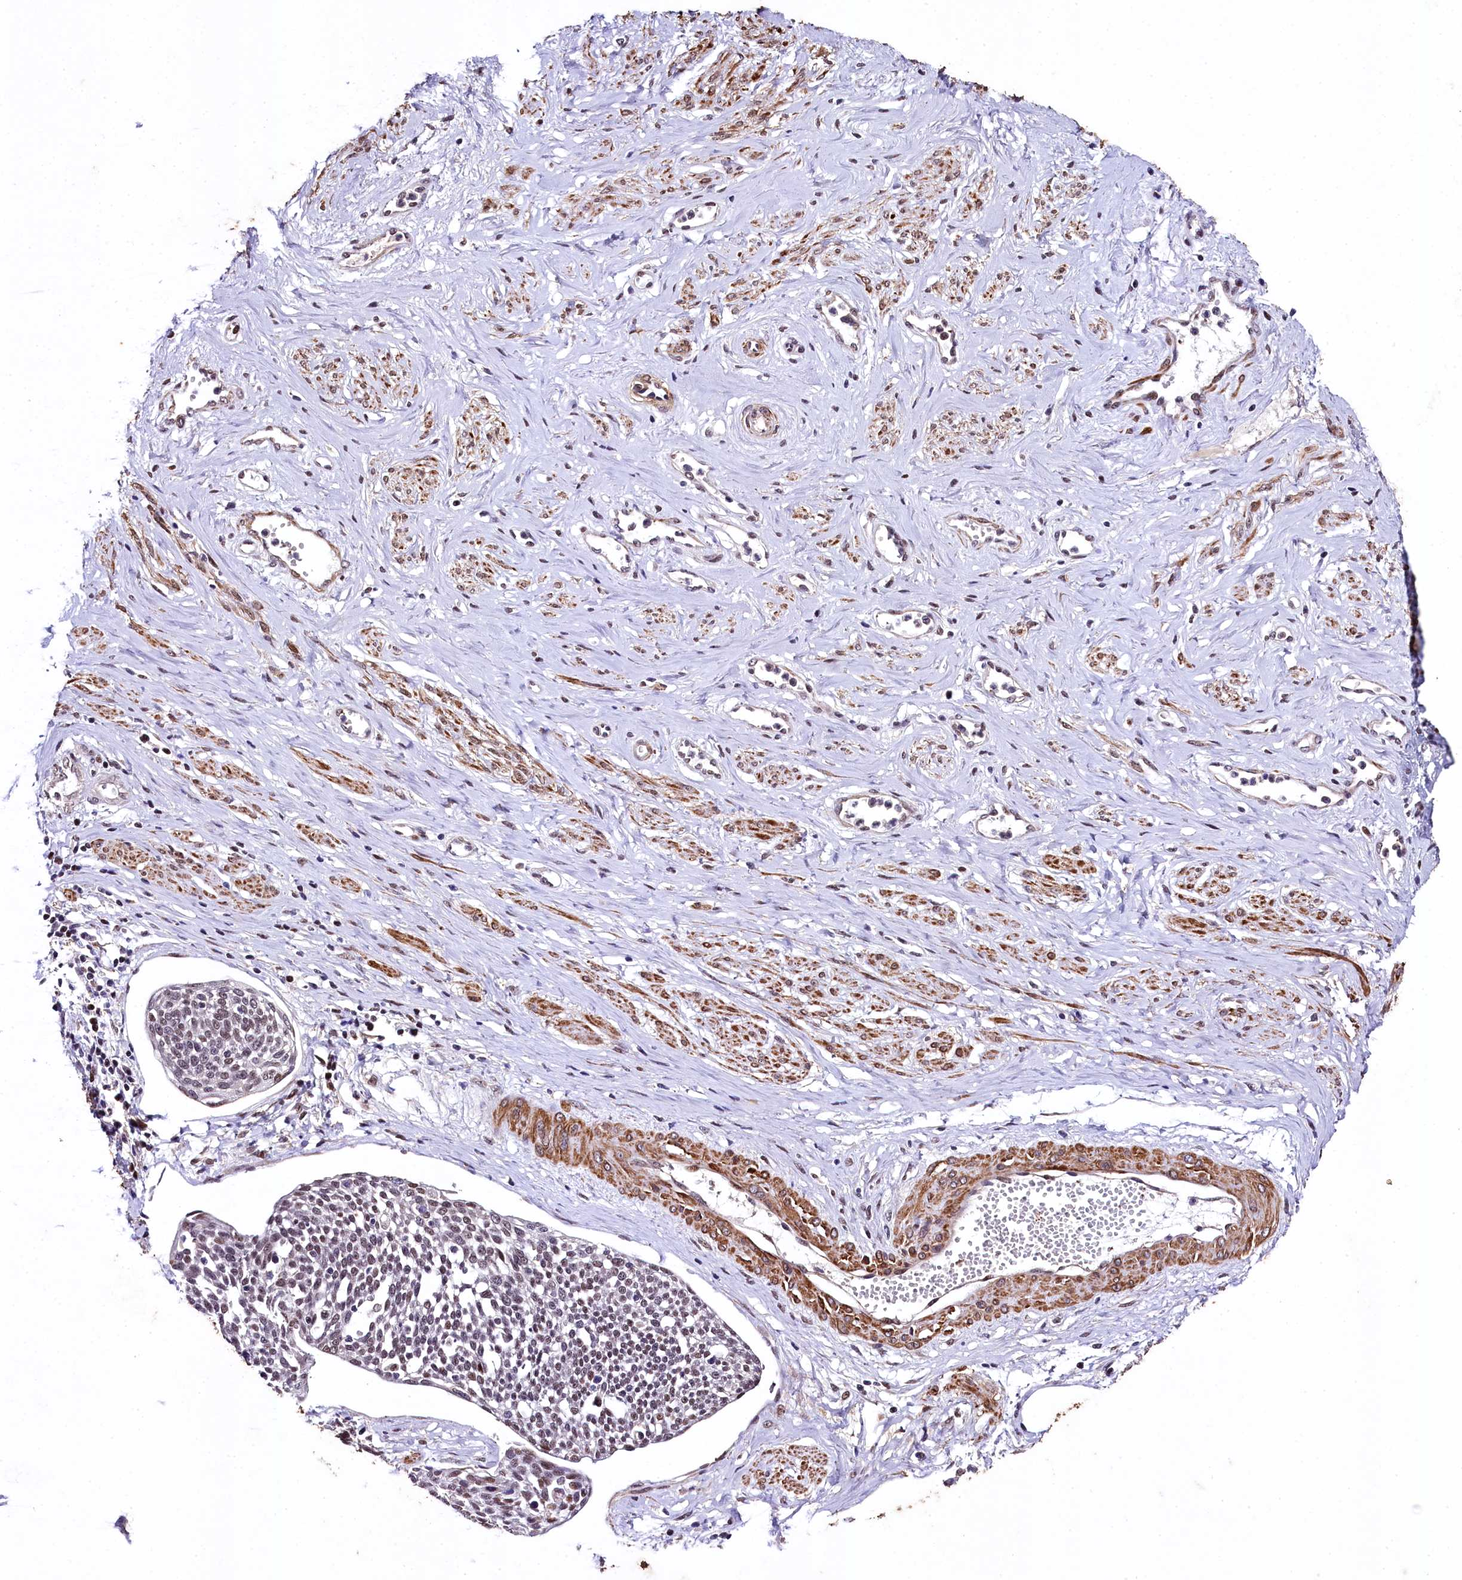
{"staining": {"intensity": "weak", "quantity": "<25%", "location": "nuclear"}, "tissue": "cervical cancer", "cell_type": "Tumor cells", "image_type": "cancer", "snomed": [{"axis": "morphology", "description": "Squamous cell carcinoma, NOS"}, {"axis": "topography", "description": "Cervix"}], "caption": "The micrograph shows no staining of tumor cells in cervical cancer (squamous cell carcinoma).", "gene": "SAMD10", "patient": {"sex": "female", "age": 34}}